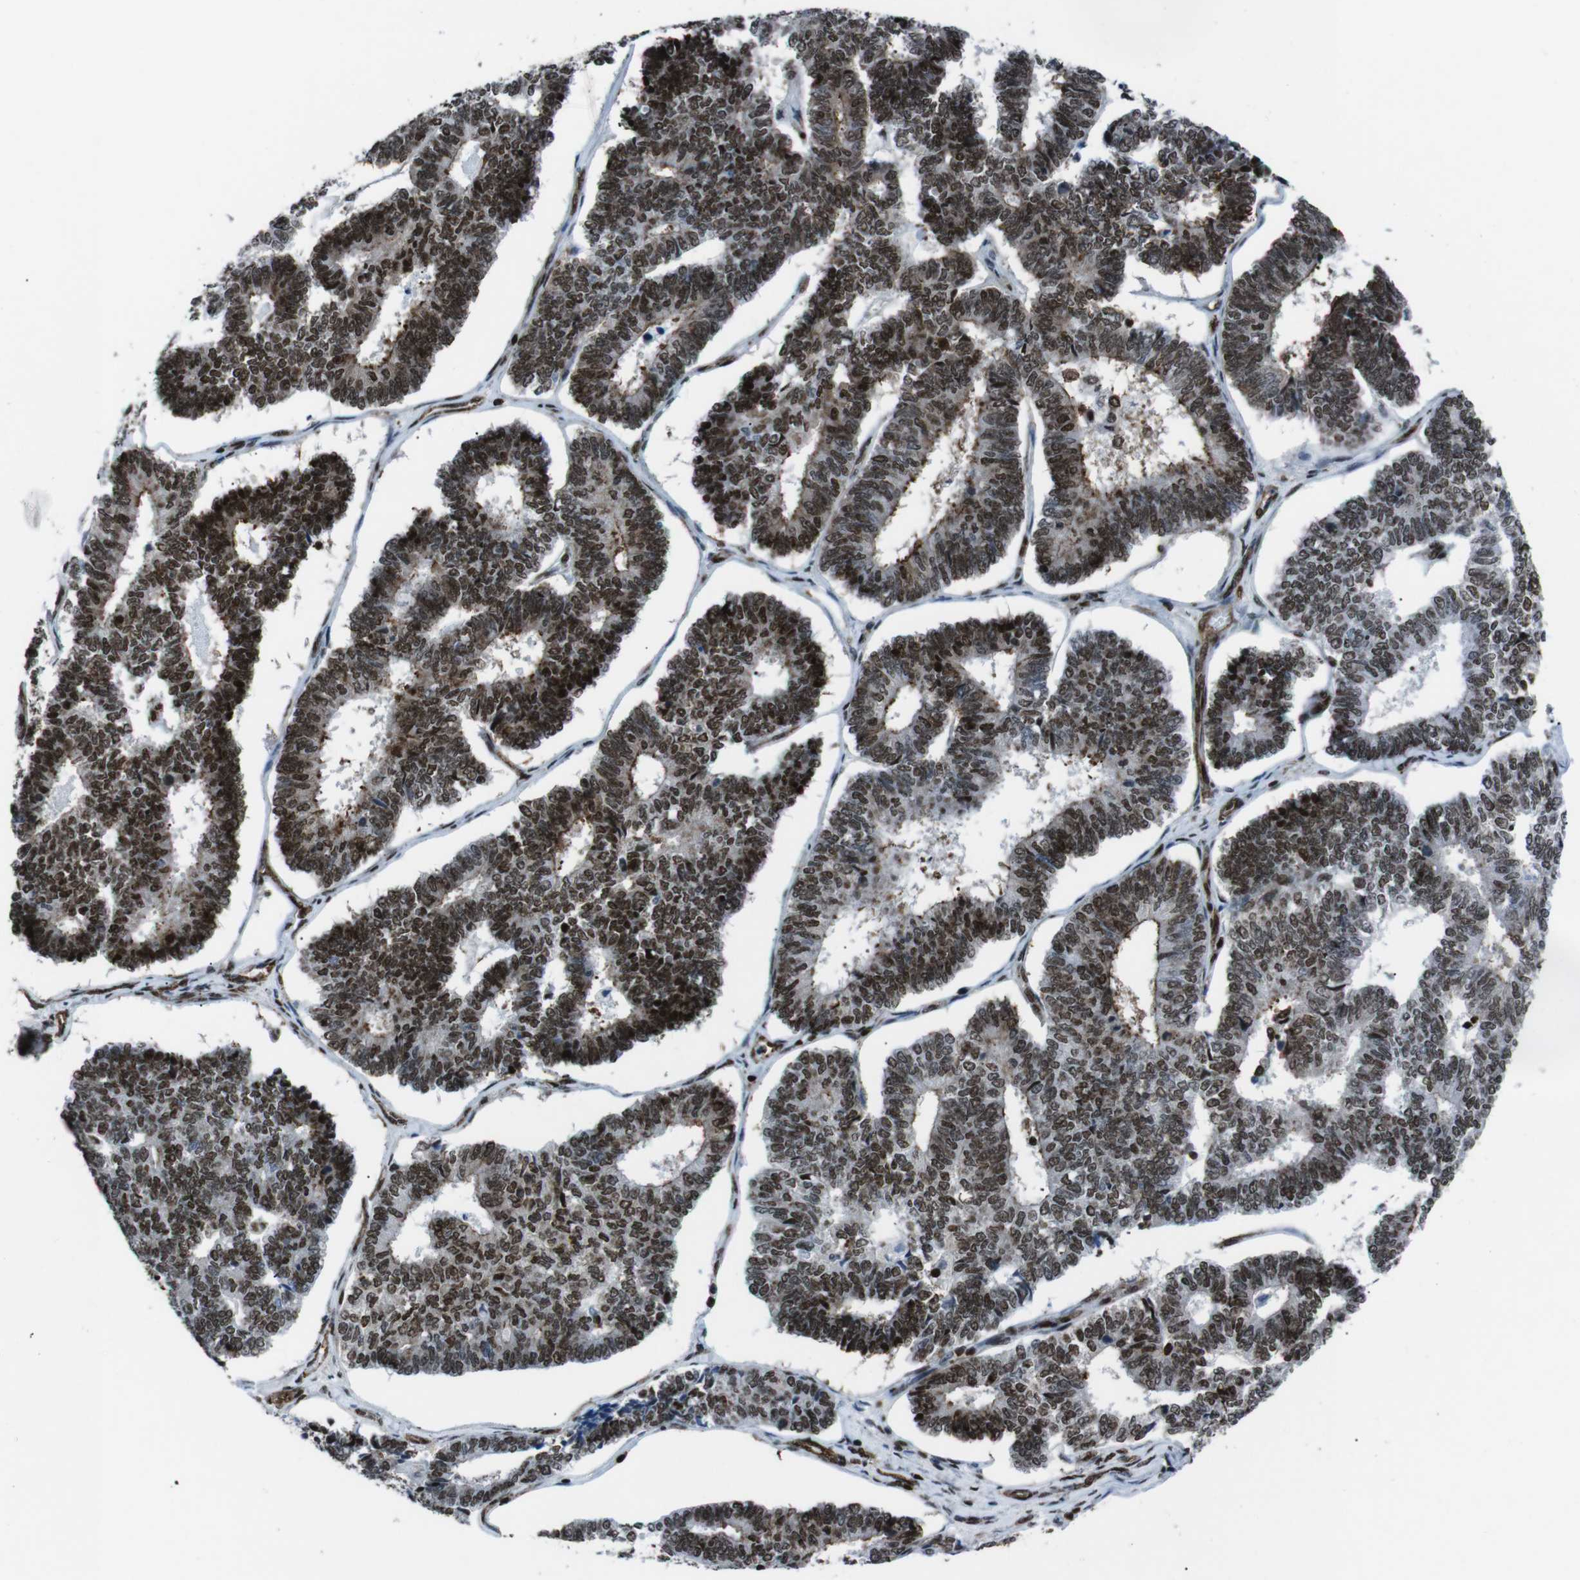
{"staining": {"intensity": "strong", "quantity": ">75%", "location": "nuclear"}, "tissue": "endometrial cancer", "cell_type": "Tumor cells", "image_type": "cancer", "snomed": [{"axis": "morphology", "description": "Adenocarcinoma, NOS"}, {"axis": "topography", "description": "Endometrium"}], "caption": "Immunohistochemistry staining of endometrial cancer (adenocarcinoma), which shows high levels of strong nuclear expression in about >75% of tumor cells indicating strong nuclear protein staining. The staining was performed using DAB (3,3'-diaminobenzidine) (brown) for protein detection and nuclei were counterstained in hematoxylin (blue).", "gene": "HNRNPU", "patient": {"sex": "female", "age": 70}}